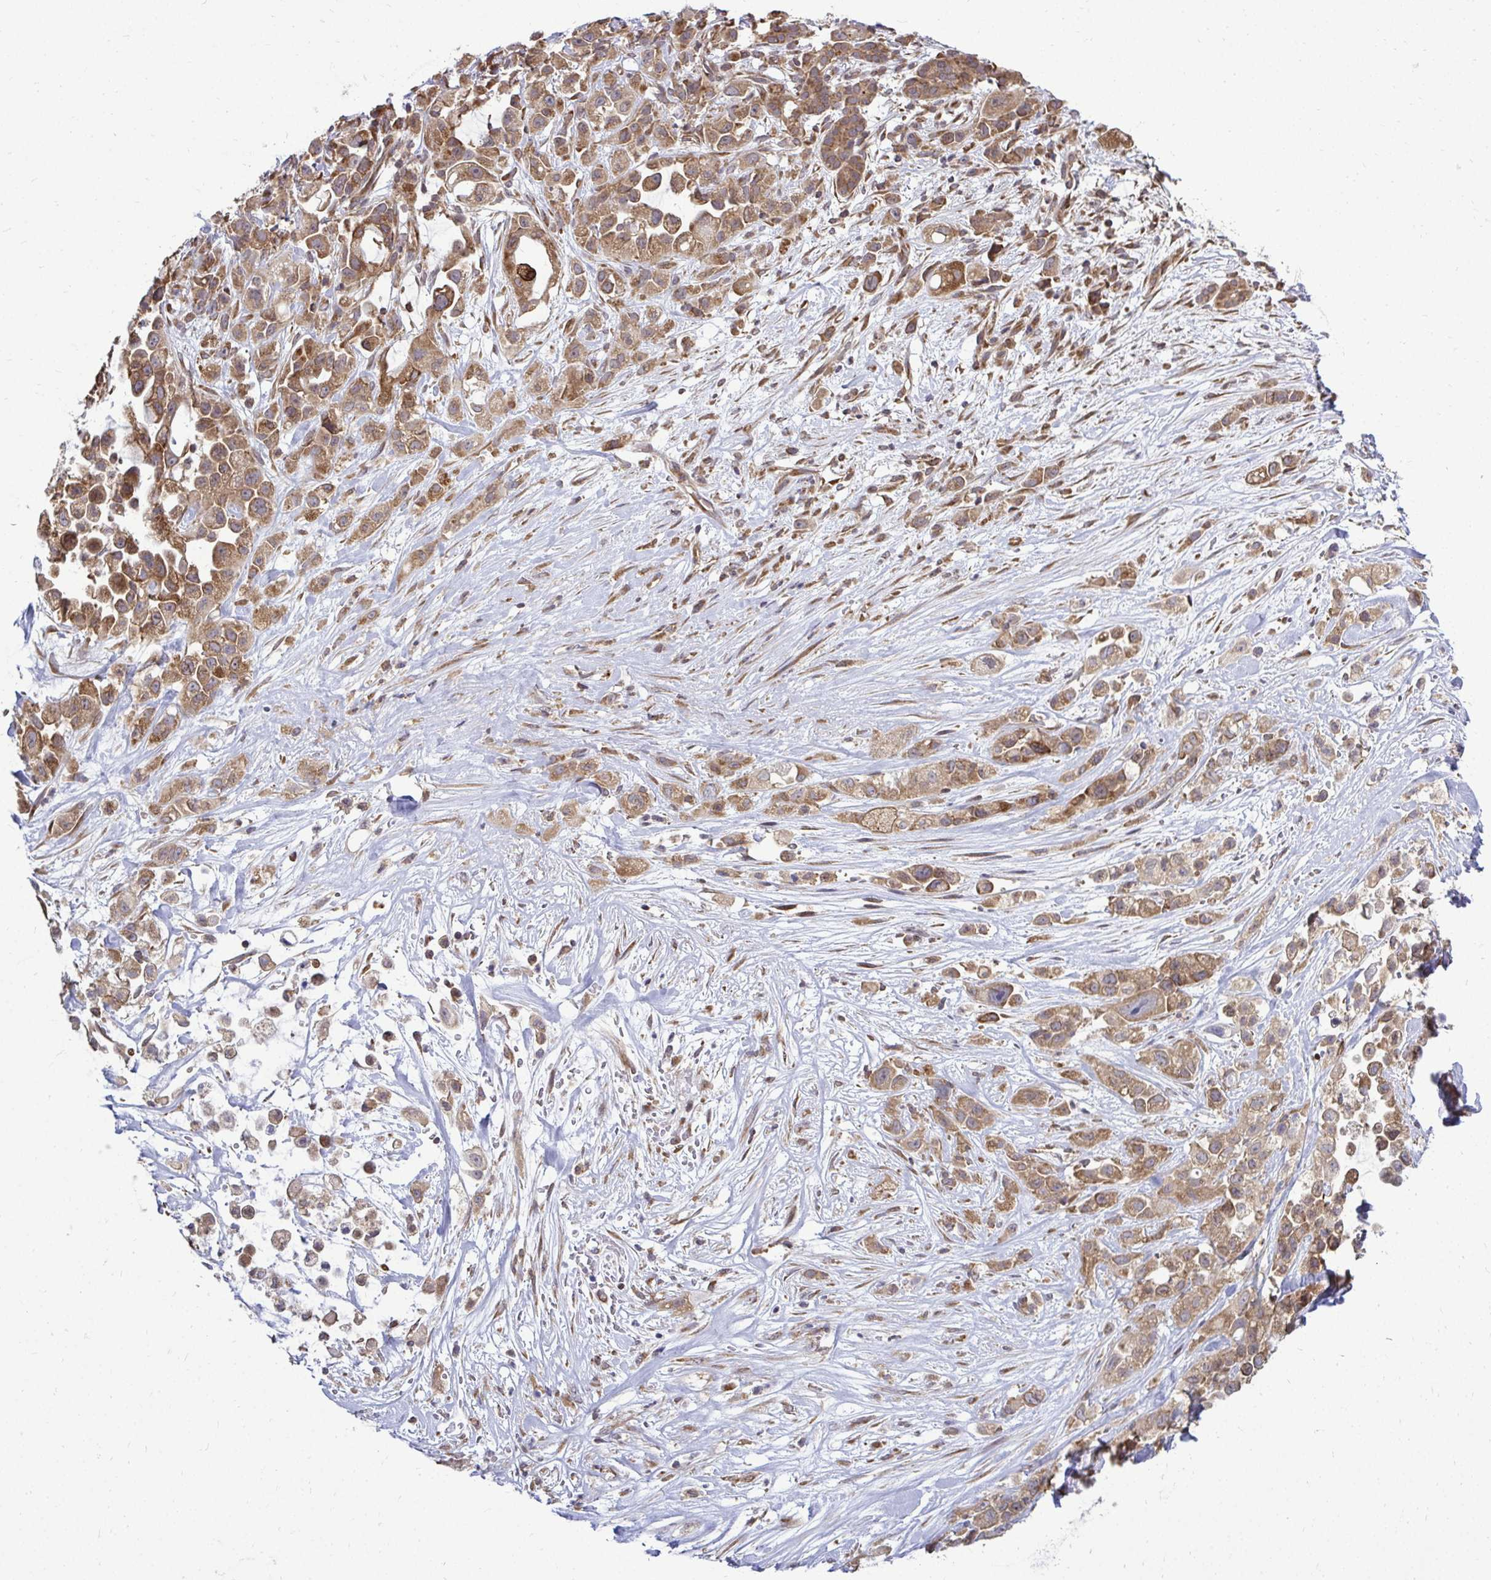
{"staining": {"intensity": "moderate", "quantity": ">75%", "location": "cytoplasmic/membranous"}, "tissue": "pancreatic cancer", "cell_type": "Tumor cells", "image_type": "cancer", "snomed": [{"axis": "morphology", "description": "Adenocarcinoma, NOS"}, {"axis": "topography", "description": "Pancreas"}], "caption": "Immunohistochemistry micrograph of neoplastic tissue: pancreatic cancer (adenocarcinoma) stained using immunohistochemistry (IHC) demonstrates medium levels of moderate protein expression localized specifically in the cytoplasmic/membranous of tumor cells, appearing as a cytoplasmic/membranous brown color.", "gene": "FMR1", "patient": {"sex": "male", "age": 44}}